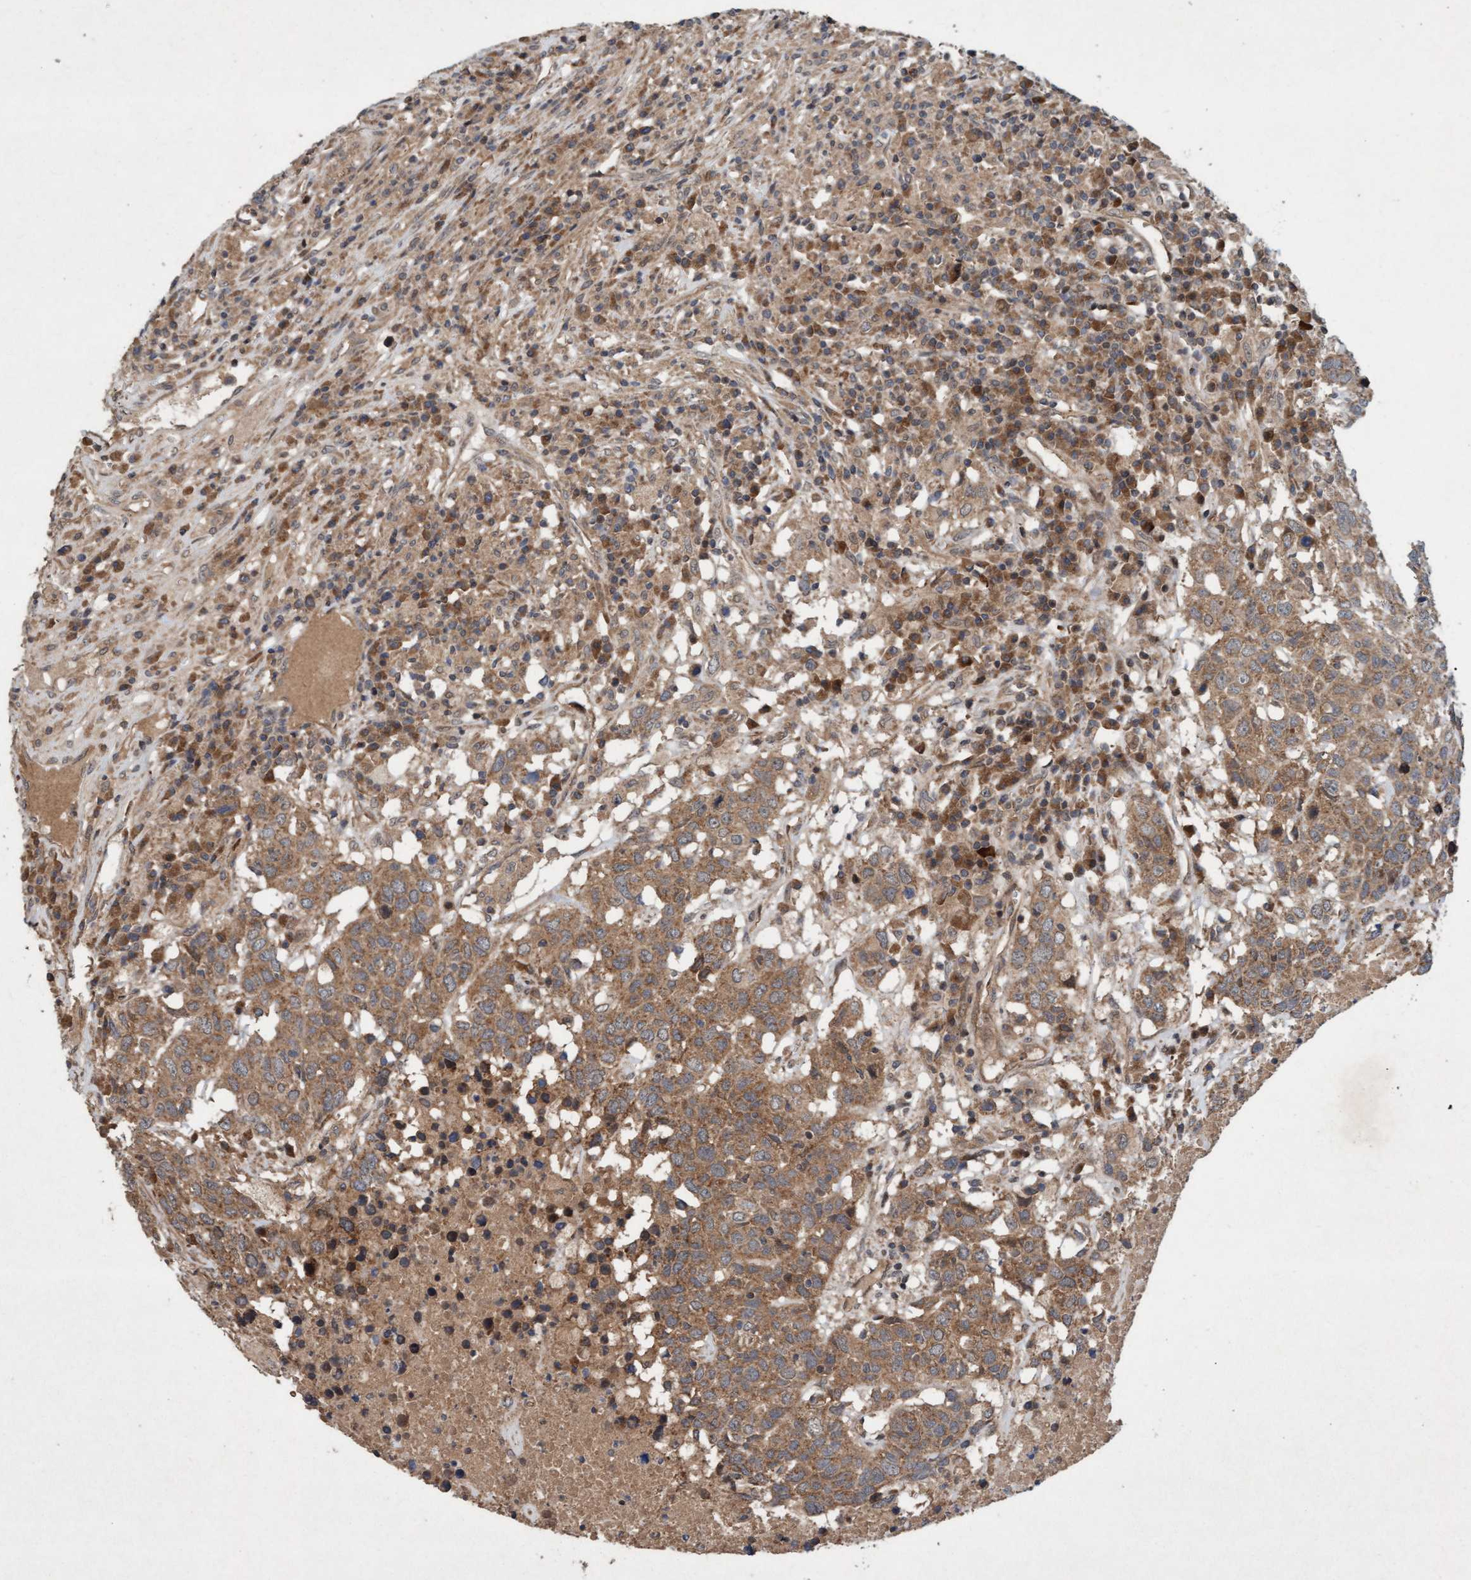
{"staining": {"intensity": "weak", "quantity": ">75%", "location": "cytoplasmic/membranous"}, "tissue": "head and neck cancer", "cell_type": "Tumor cells", "image_type": "cancer", "snomed": [{"axis": "morphology", "description": "Squamous cell carcinoma, NOS"}, {"axis": "topography", "description": "Head-Neck"}], "caption": "Immunohistochemical staining of head and neck cancer reveals low levels of weak cytoplasmic/membranous positivity in about >75% of tumor cells.", "gene": "MLXIP", "patient": {"sex": "male", "age": 66}}